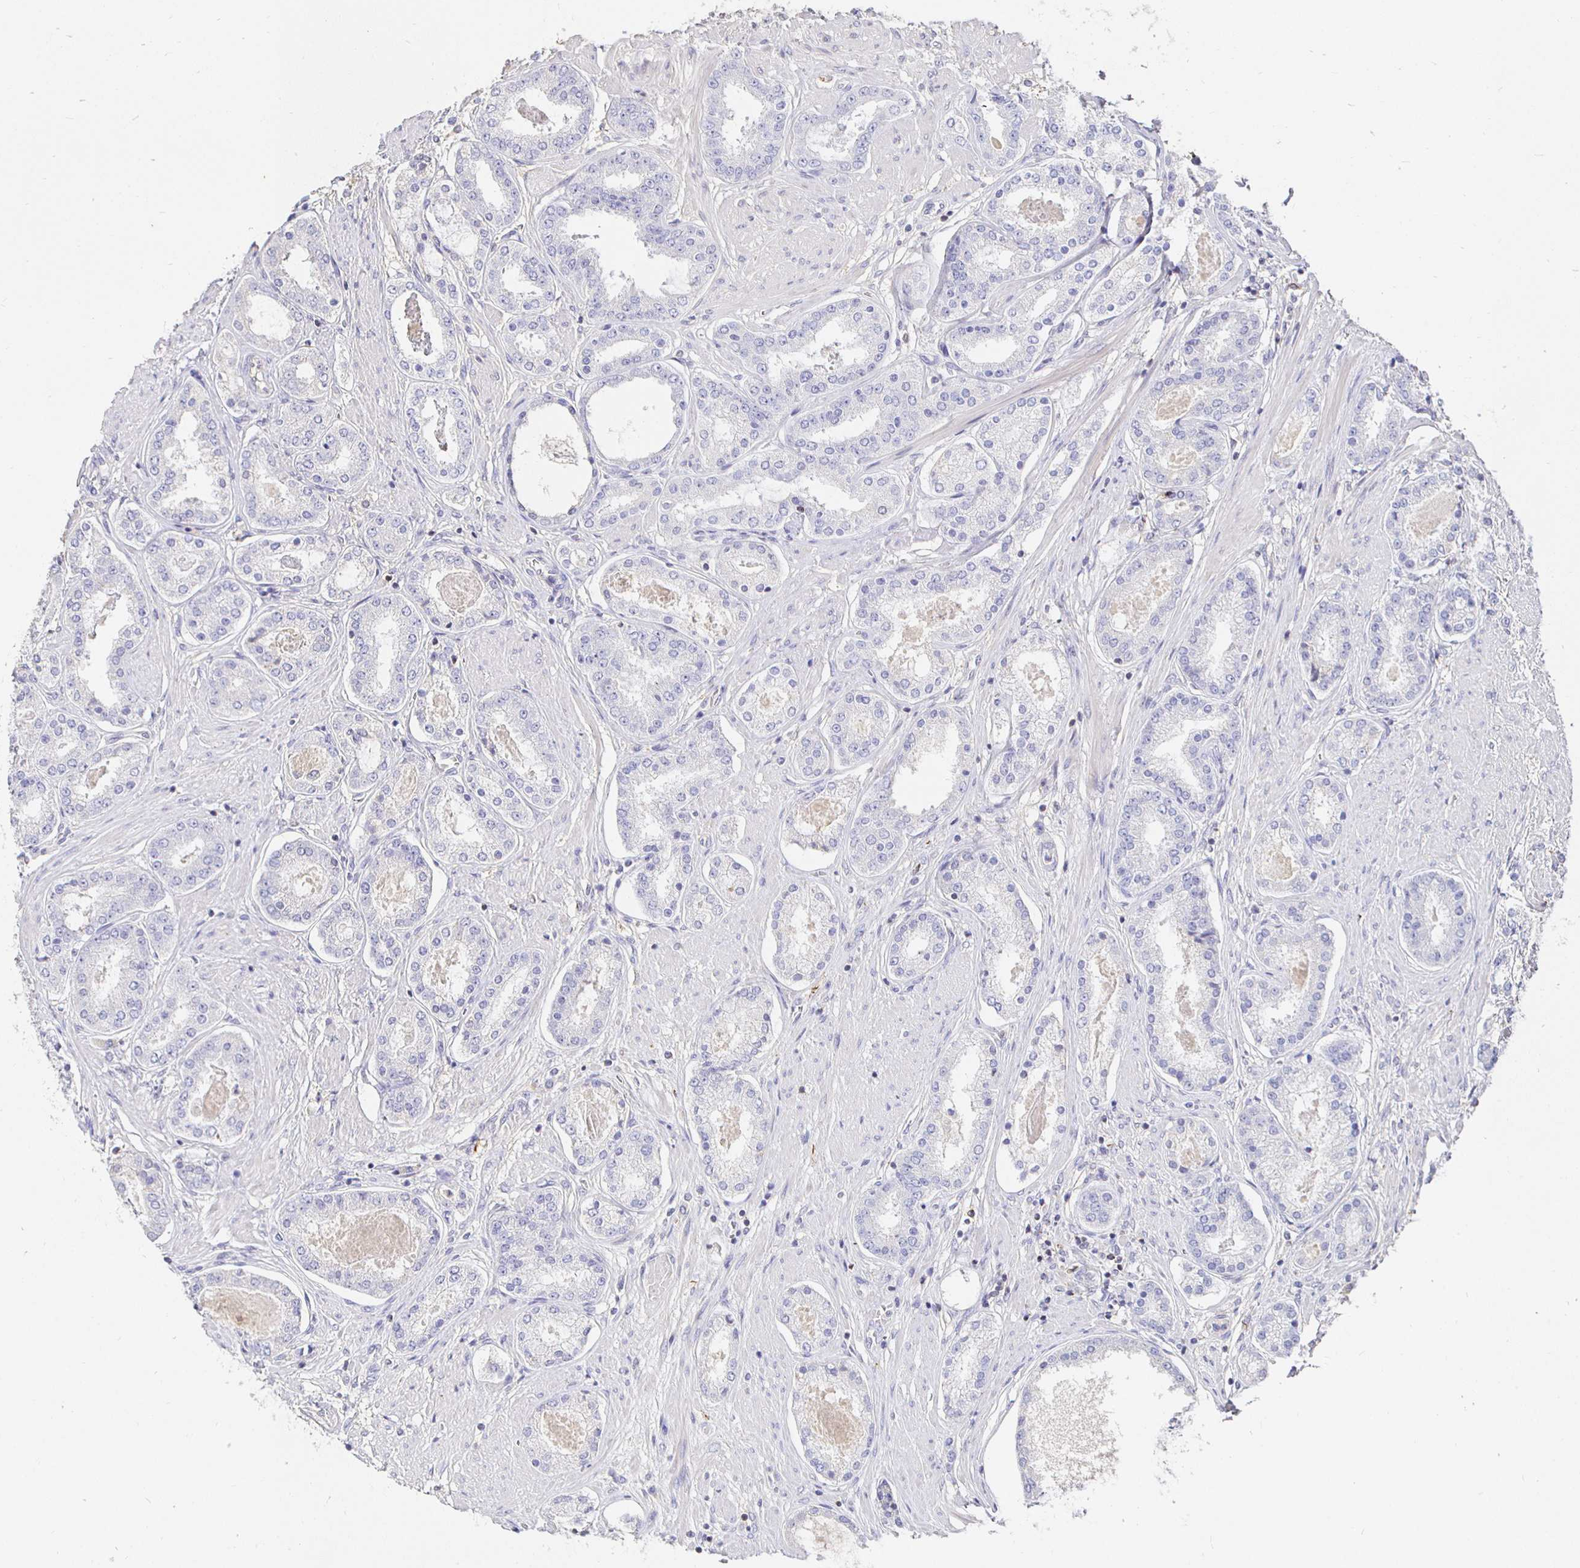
{"staining": {"intensity": "negative", "quantity": "none", "location": "none"}, "tissue": "prostate cancer", "cell_type": "Tumor cells", "image_type": "cancer", "snomed": [{"axis": "morphology", "description": "Adenocarcinoma, High grade"}, {"axis": "topography", "description": "Prostate"}], "caption": "Immunohistochemical staining of human prostate cancer demonstrates no significant staining in tumor cells.", "gene": "CXCR3", "patient": {"sex": "male", "age": 63}}